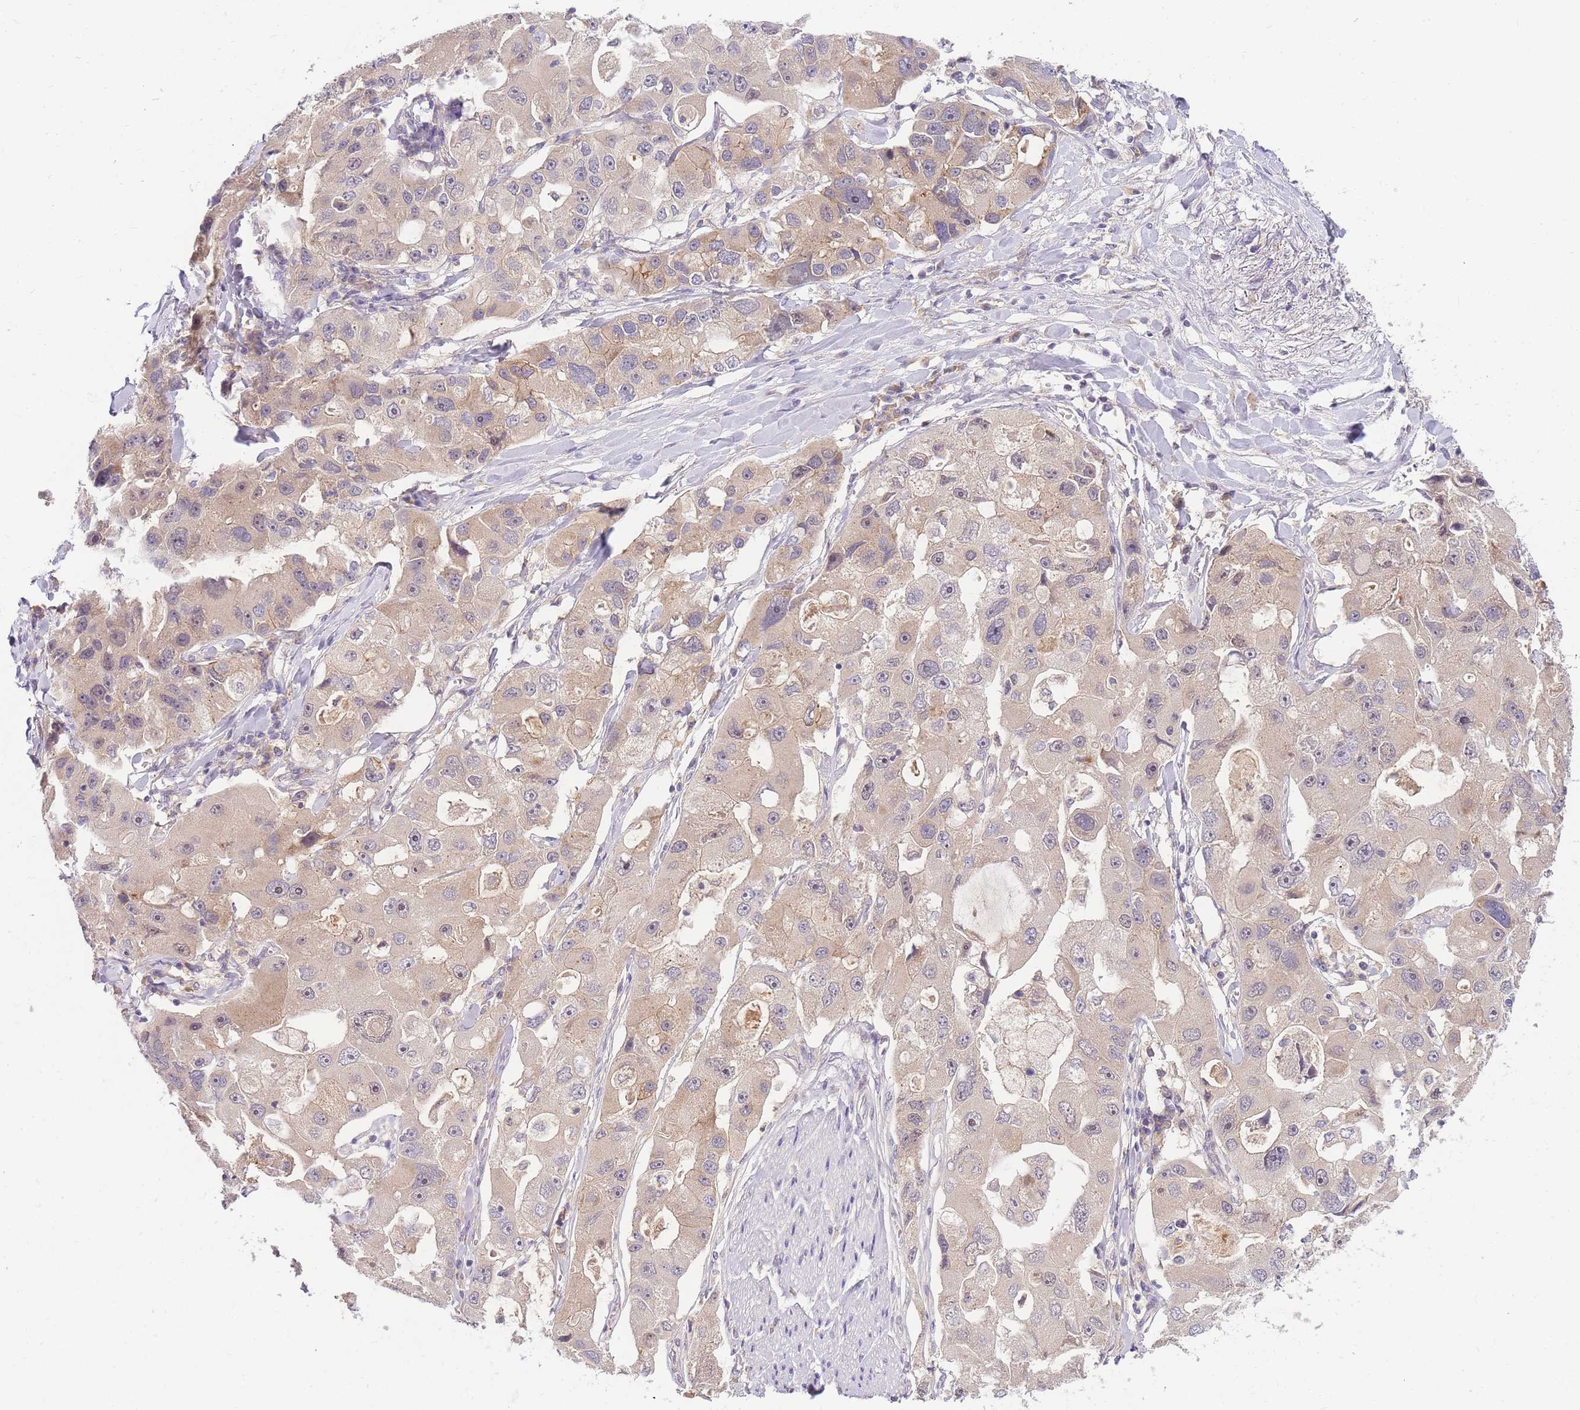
{"staining": {"intensity": "weak", "quantity": "<25%", "location": "cytoplasmic/membranous"}, "tissue": "lung cancer", "cell_type": "Tumor cells", "image_type": "cancer", "snomed": [{"axis": "morphology", "description": "Adenocarcinoma, NOS"}, {"axis": "topography", "description": "Lung"}], "caption": "IHC micrograph of neoplastic tissue: human lung cancer (adenocarcinoma) stained with DAB (3,3'-diaminobenzidine) reveals no significant protein positivity in tumor cells. (Brightfield microscopy of DAB (3,3'-diaminobenzidine) IHC at high magnification).", "gene": "ZNF577", "patient": {"sex": "female", "age": 54}}